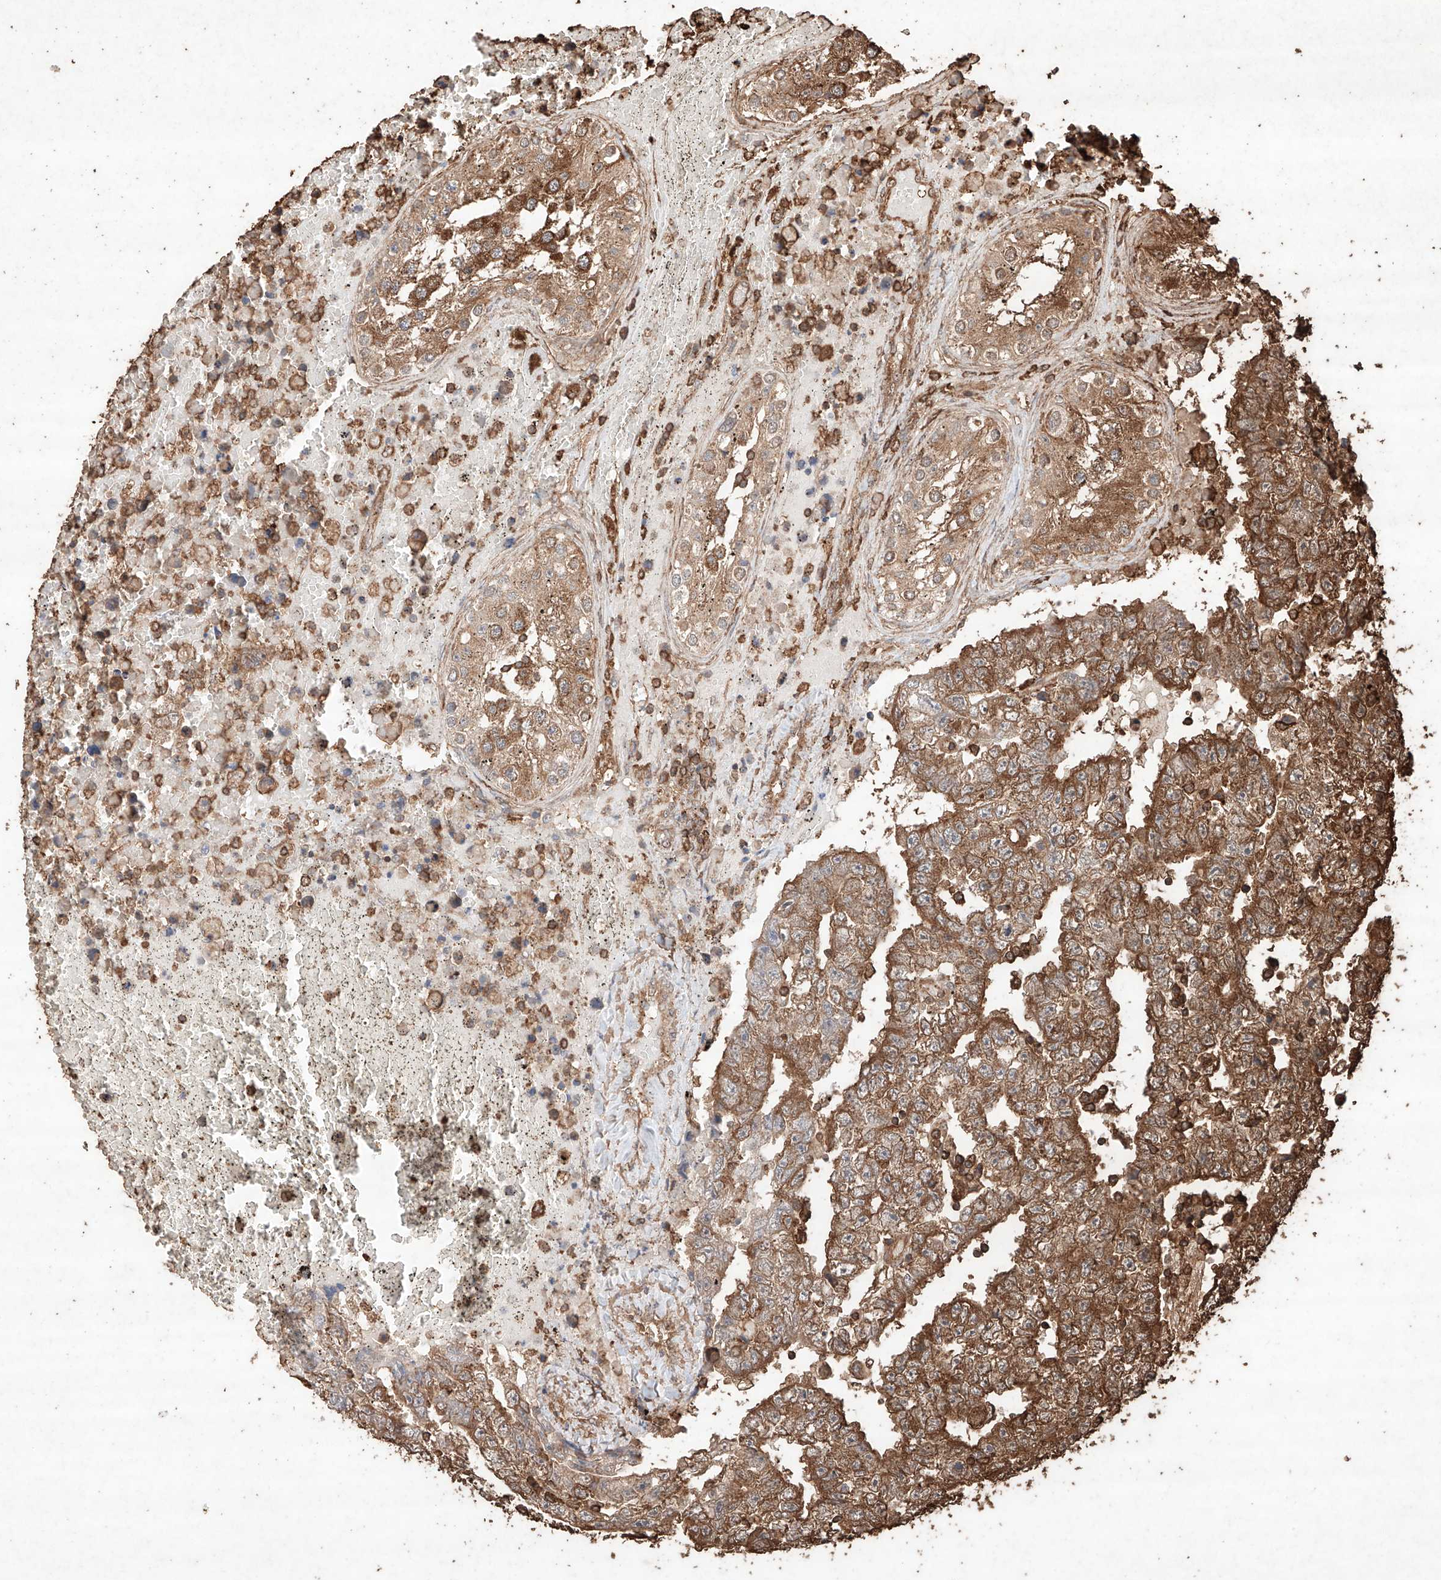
{"staining": {"intensity": "moderate", "quantity": ">75%", "location": "cytoplasmic/membranous"}, "tissue": "testis cancer", "cell_type": "Tumor cells", "image_type": "cancer", "snomed": [{"axis": "morphology", "description": "Carcinoma, Embryonal, NOS"}, {"axis": "topography", "description": "Testis"}], "caption": "Immunohistochemistry staining of testis cancer (embryonal carcinoma), which displays medium levels of moderate cytoplasmic/membranous staining in about >75% of tumor cells indicating moderate cytoplasmic/membranous protein staining. The staining was performed using DAB (3,3'-diaminobenzidine) (brown) for protein detection and nuclei were counterstained in hematoxylin (blue).", "gene": "M6PR", "patient": {"sex": "male", "age": 25}}